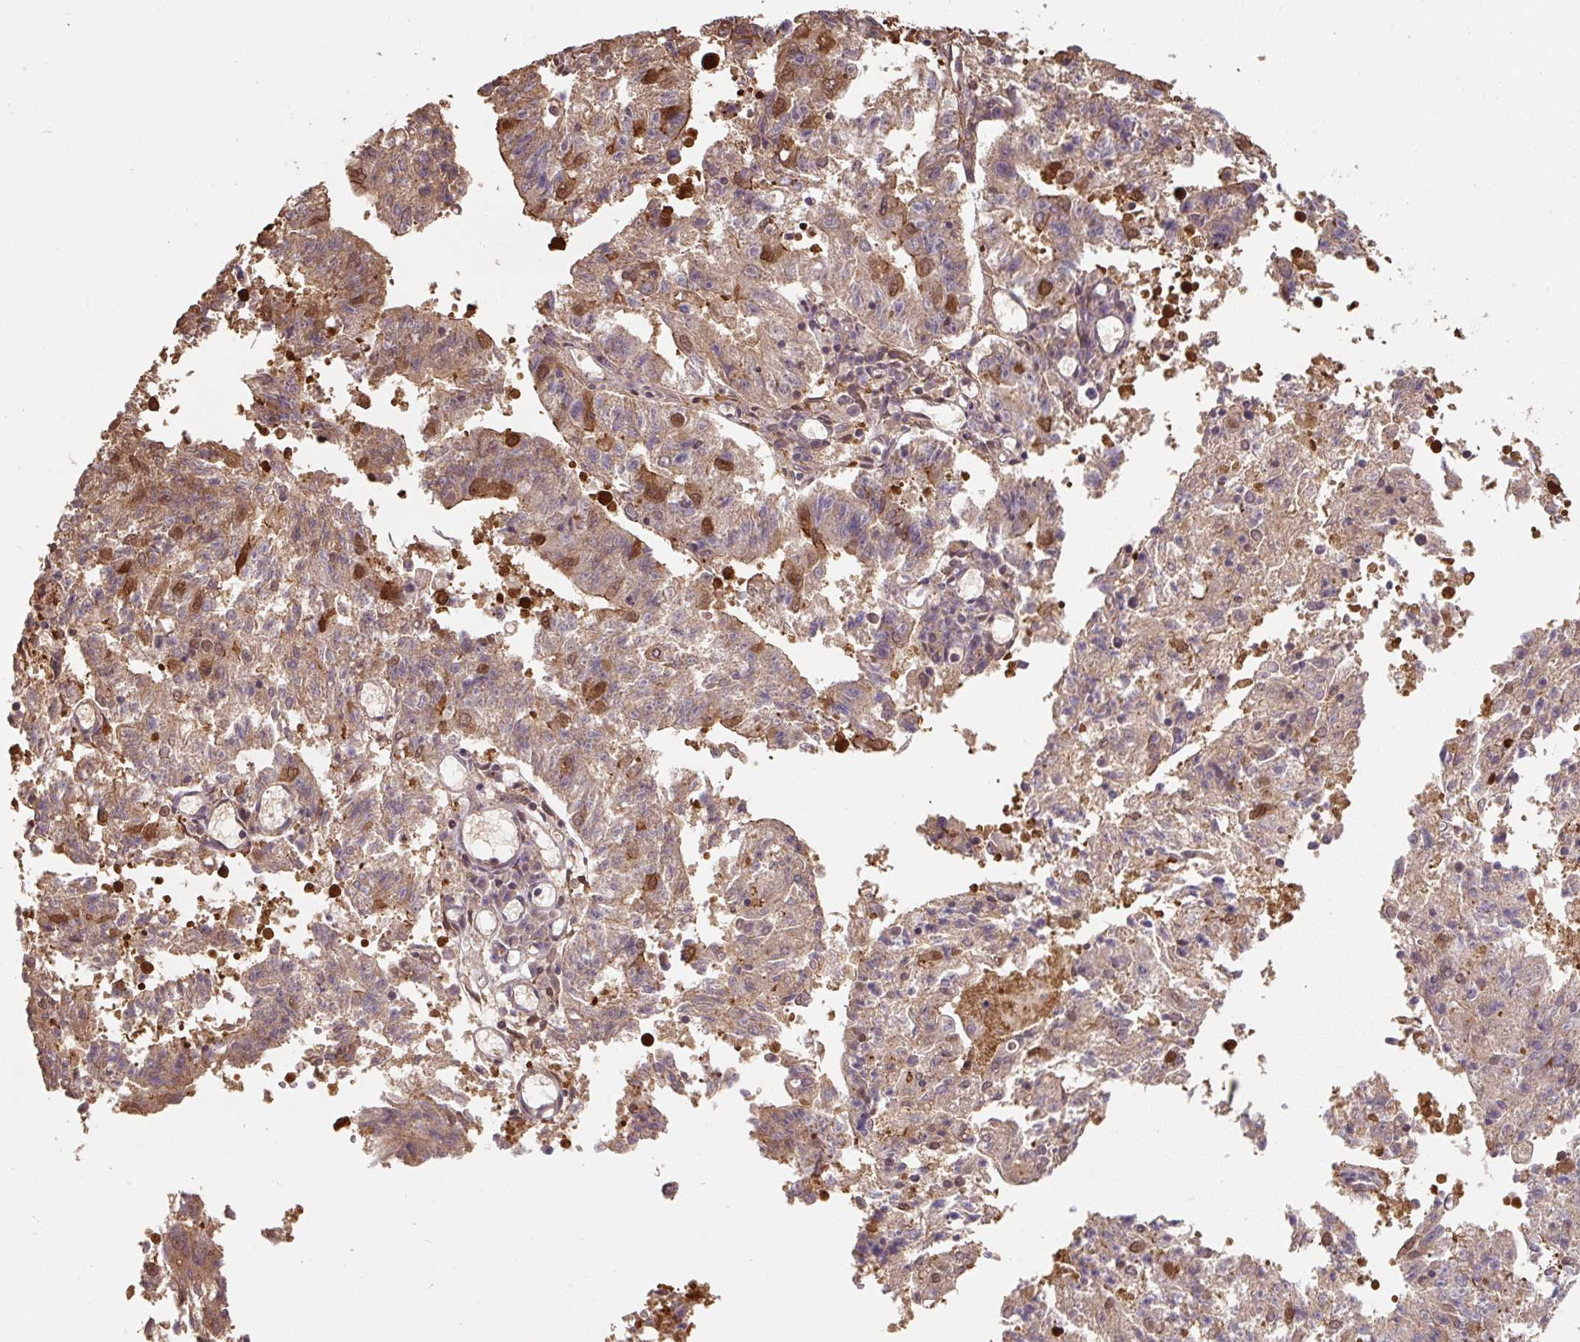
{"staining": {"intensity": "moderate", "quantity": "25%-75%", "location": "cytoplasmic/membranous,nuclear"}, "tissue": "endometrial cancer", "cell_type": "Tumor cells", "image_type": "cancer", "snomed": [{"axis": "morphology", "description": "Adenocarcinoma, NOS"}, {"axis": "topography", "description": "Endometrium"}], "caption": "Adenocarcinoma (endometrial) tissue exhibits moderate cytoplasmic/membranous and nuclear expression in about 25%-75% of tumor cells, visualized by immunohistochemistry.", "gene": "ST13", "patient": {"sex": "female", "age": 82}}